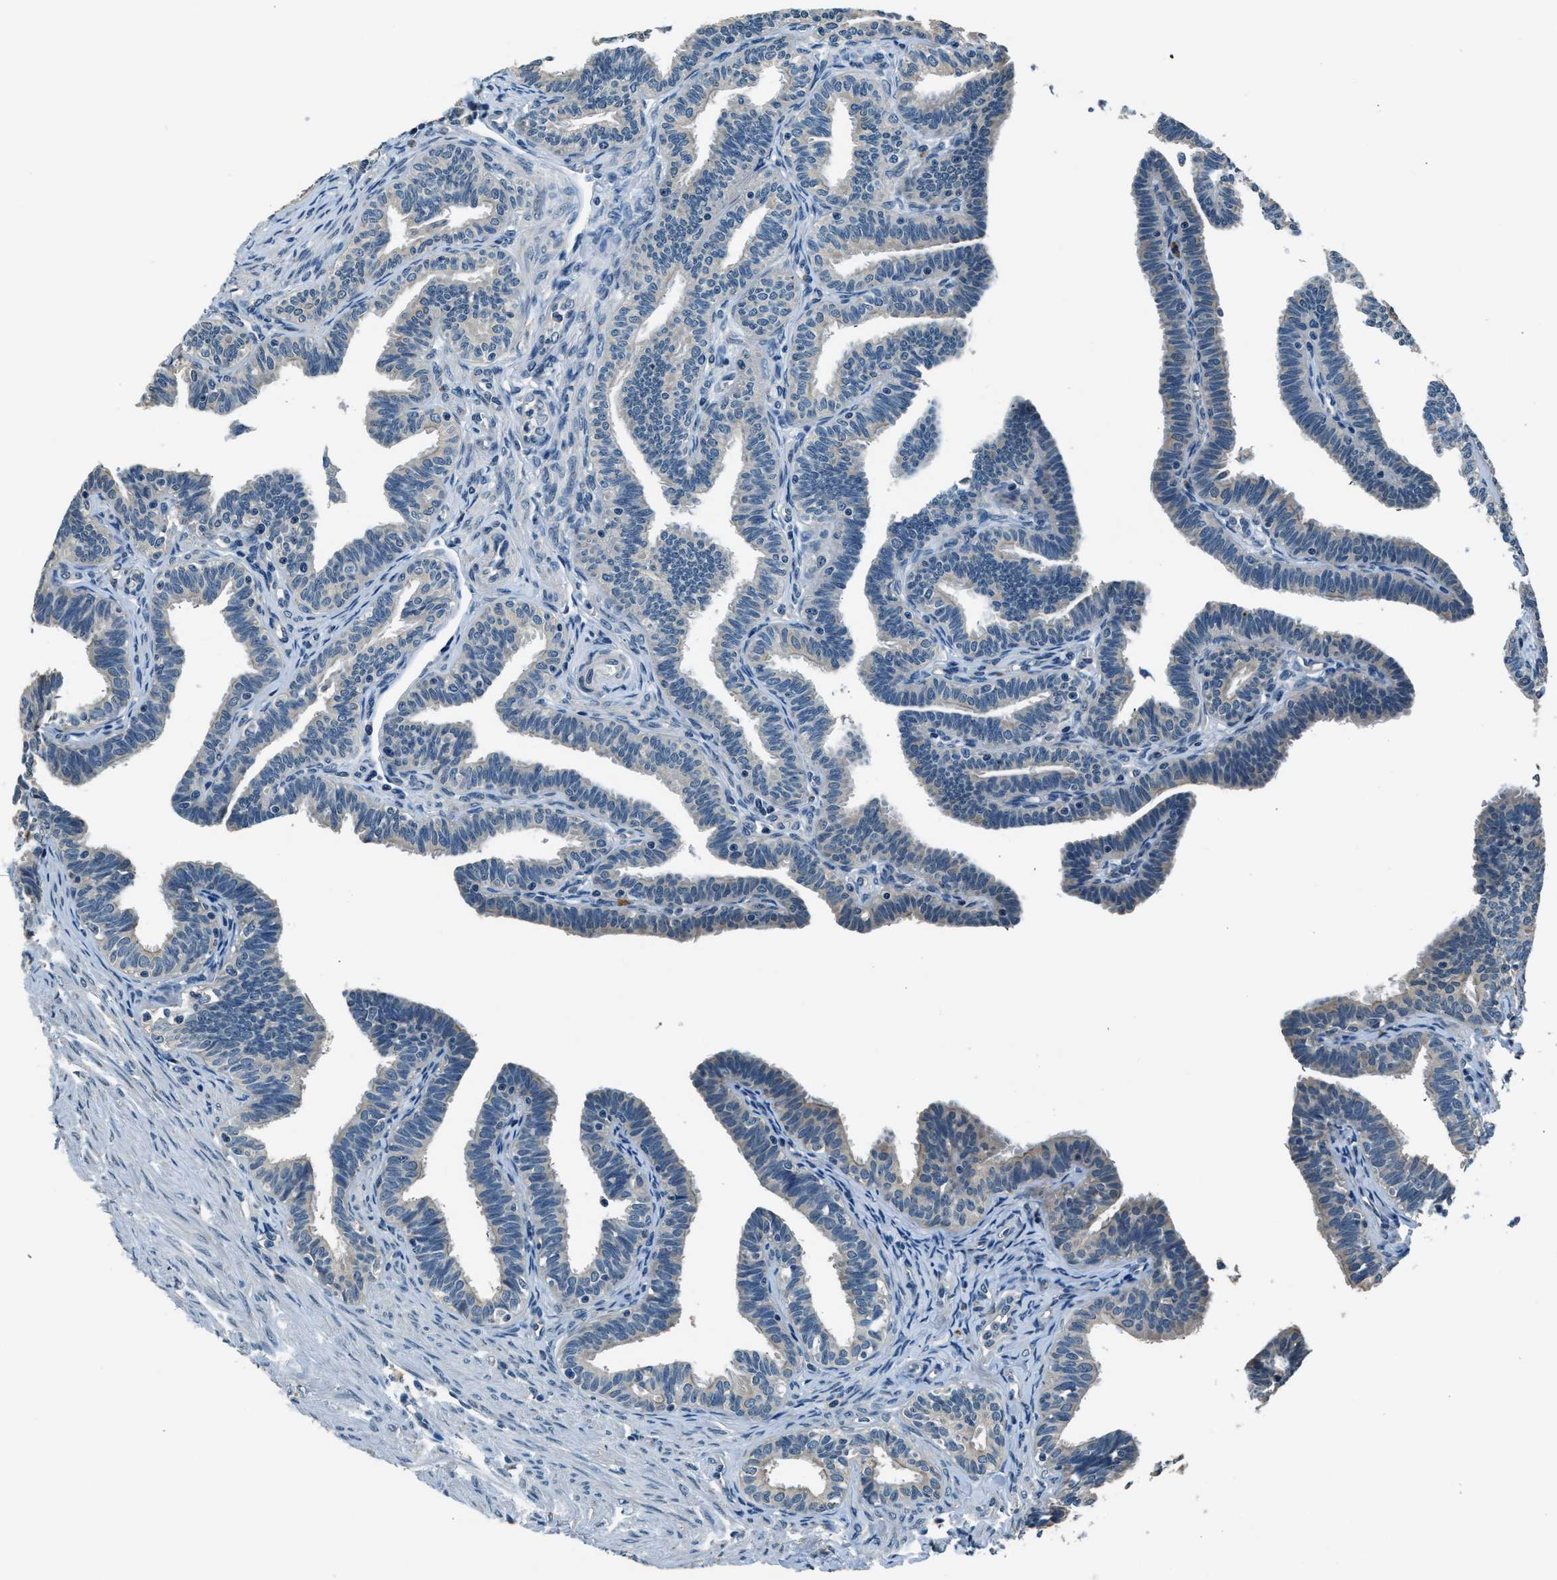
{"staining": {"intensity": "negative", "quantity": "none", "location": "none"}, "tissue": "fallopian tube", "cell_type": "Glandular cells", "image_type": "normal", "snomed": [{"axis": "morphology", "description": "Normal tissue, NOS"}, {"axis": "topography", "description": "Fallopian tube"}, {"axis": "topography", "description": "Ovary"}], "caption": "There is no significant staining in glandular cells of fallopian tube. (DAB (3,3'-diaminobenzidine) IHC, high magnification).", "gene": "NME8", "patient": {"sex": "female", "age": 23}}